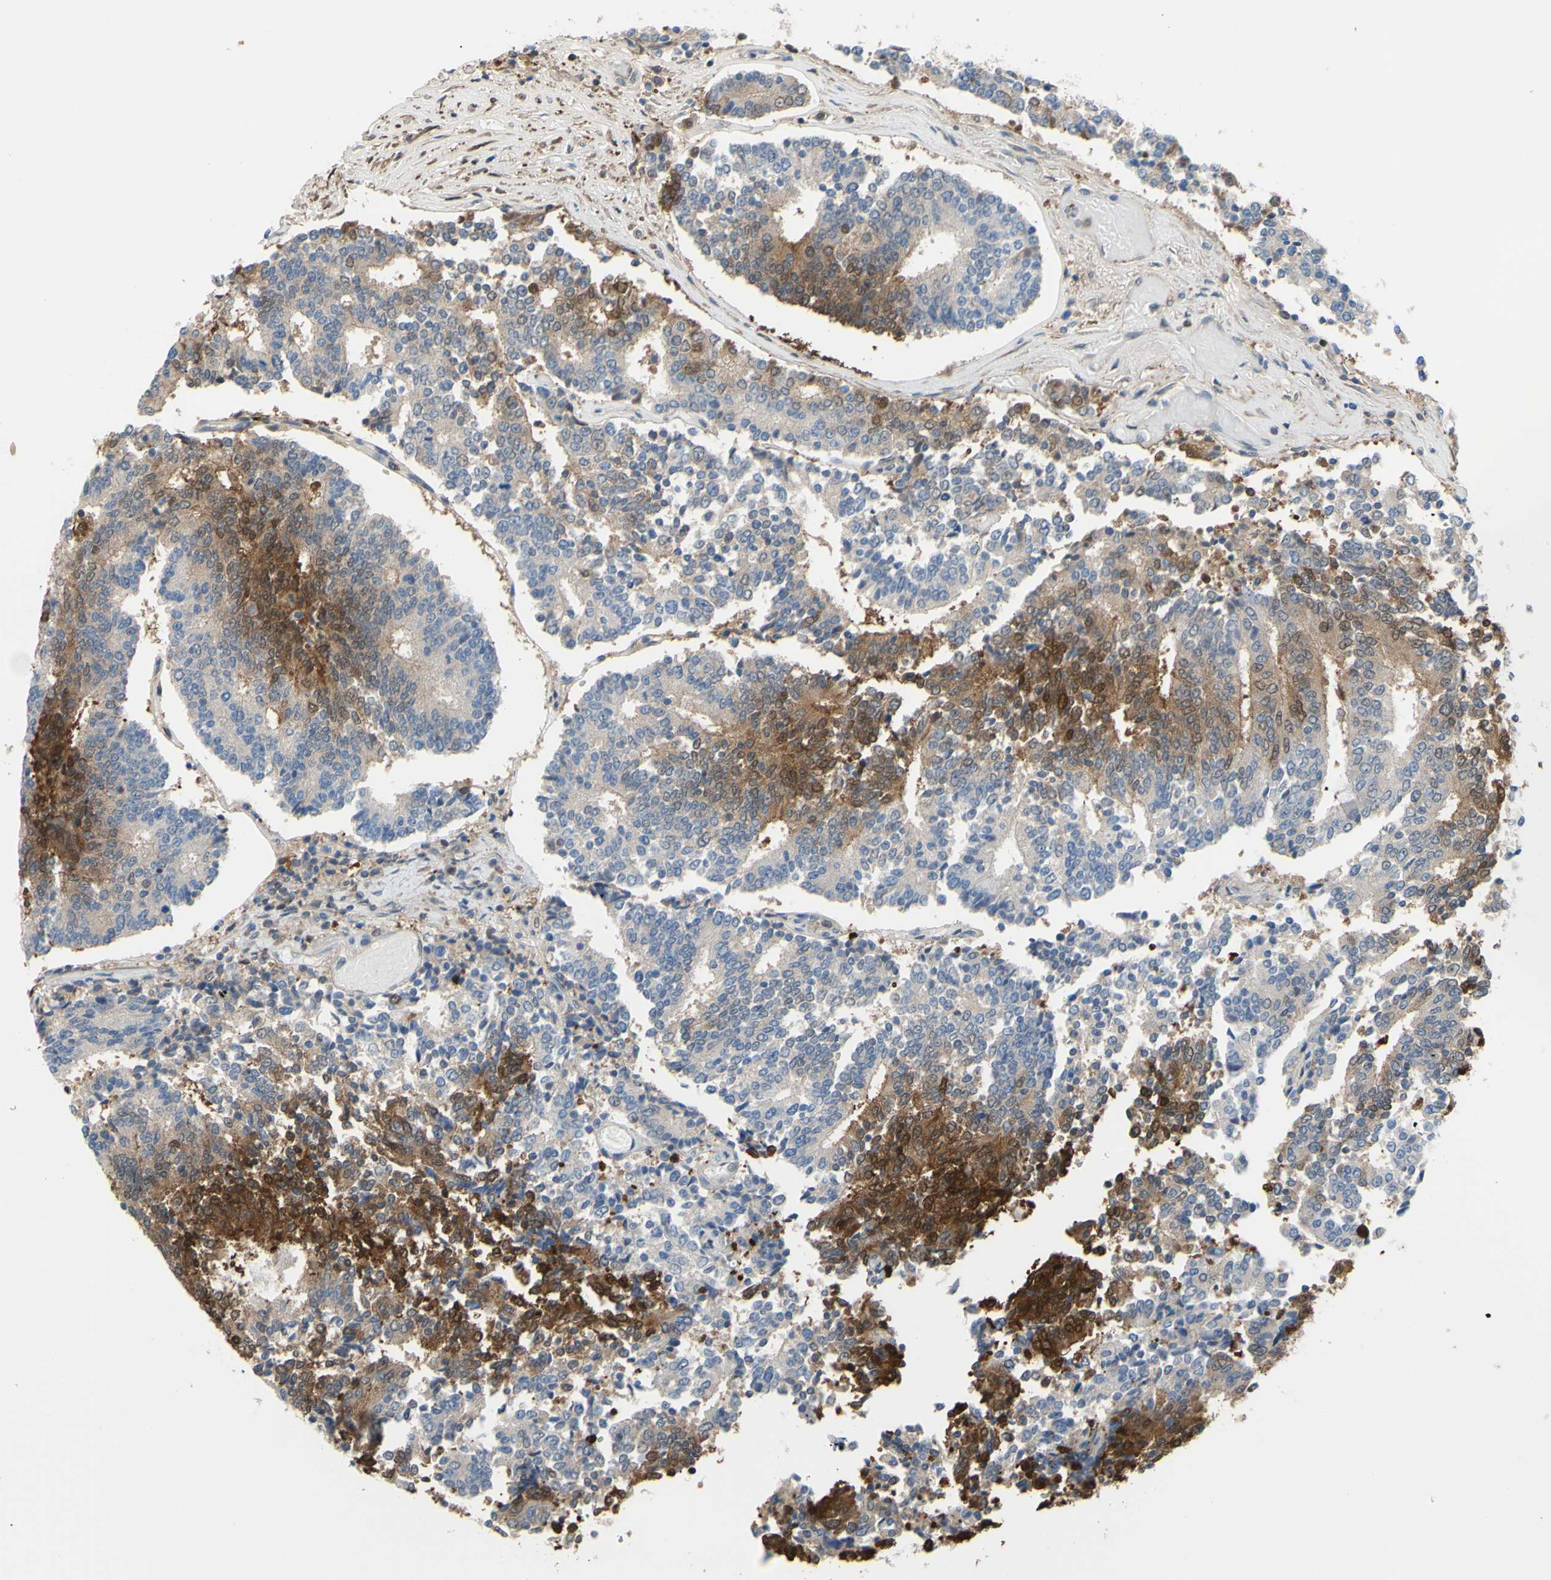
{"staining": {"intensity": "strong", "quantity": "25%-75%", "location": "cytoplasmic/membranous,nuclear"}, "tissue": "prostate cancer", "cell_type": "Tumor cells", "image_type": "cancer", "snomed": [{"axis": "morphology", "description": "Normal tissue, NOS"}, {"axis": "morphology", "description": "Adenocarcinoma, High grade"}, {"axis": "topography", "description": "Prostate"}, {"axis": "topography", "description": "Seminal veicle"}], "caption": "This image exhibits prostate cancer stained with immunohistochemistry (IHC) to label a protein in brown. The cytoplasmic/membranous and nuclear of tumor cells show strong positivity for the protein. Nuclei are counter-stained blue.", "gene": "UPK3B", "patient": {"sex": "male", "age": 55}}